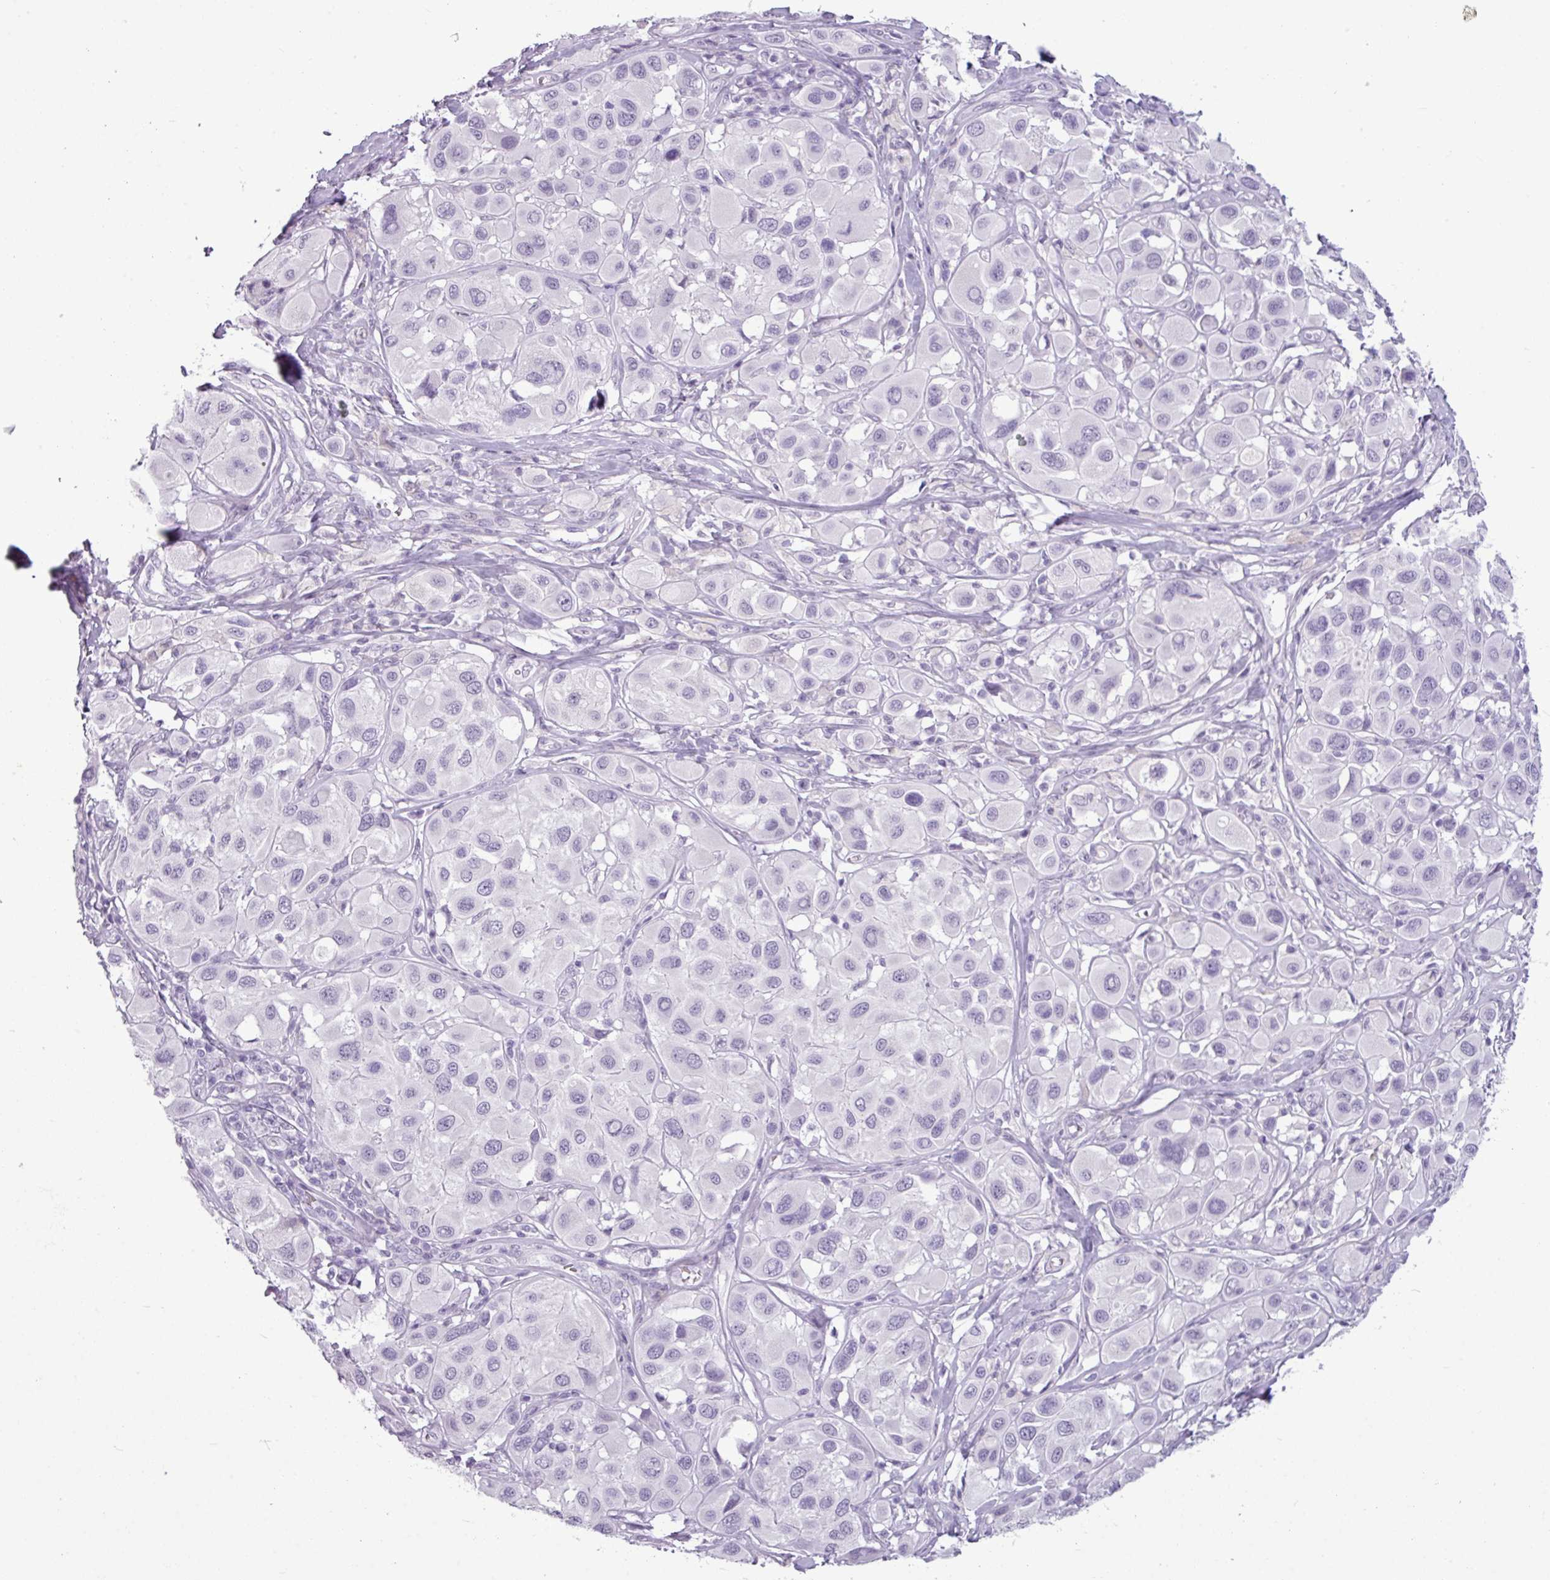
{"staining": {"intensity": "negative", "quantity": "none", "location": "none"}, "tissue": "melanoma", "cell_type": "Tumor cells", "image_type": "cancer", "snomed": [{"axis": "morphology", "description": "Malignant melanoma, Metastatic site"}, {"axis": "topography", "description": "Skin"}], "caption": "This is an immunohistochemistry histopathology image of malignant melanoma (metastatic site). There is no positivity in tumor cells.", "gene": "AMY2A", "patient": {"sex": "male", "age": 41}}